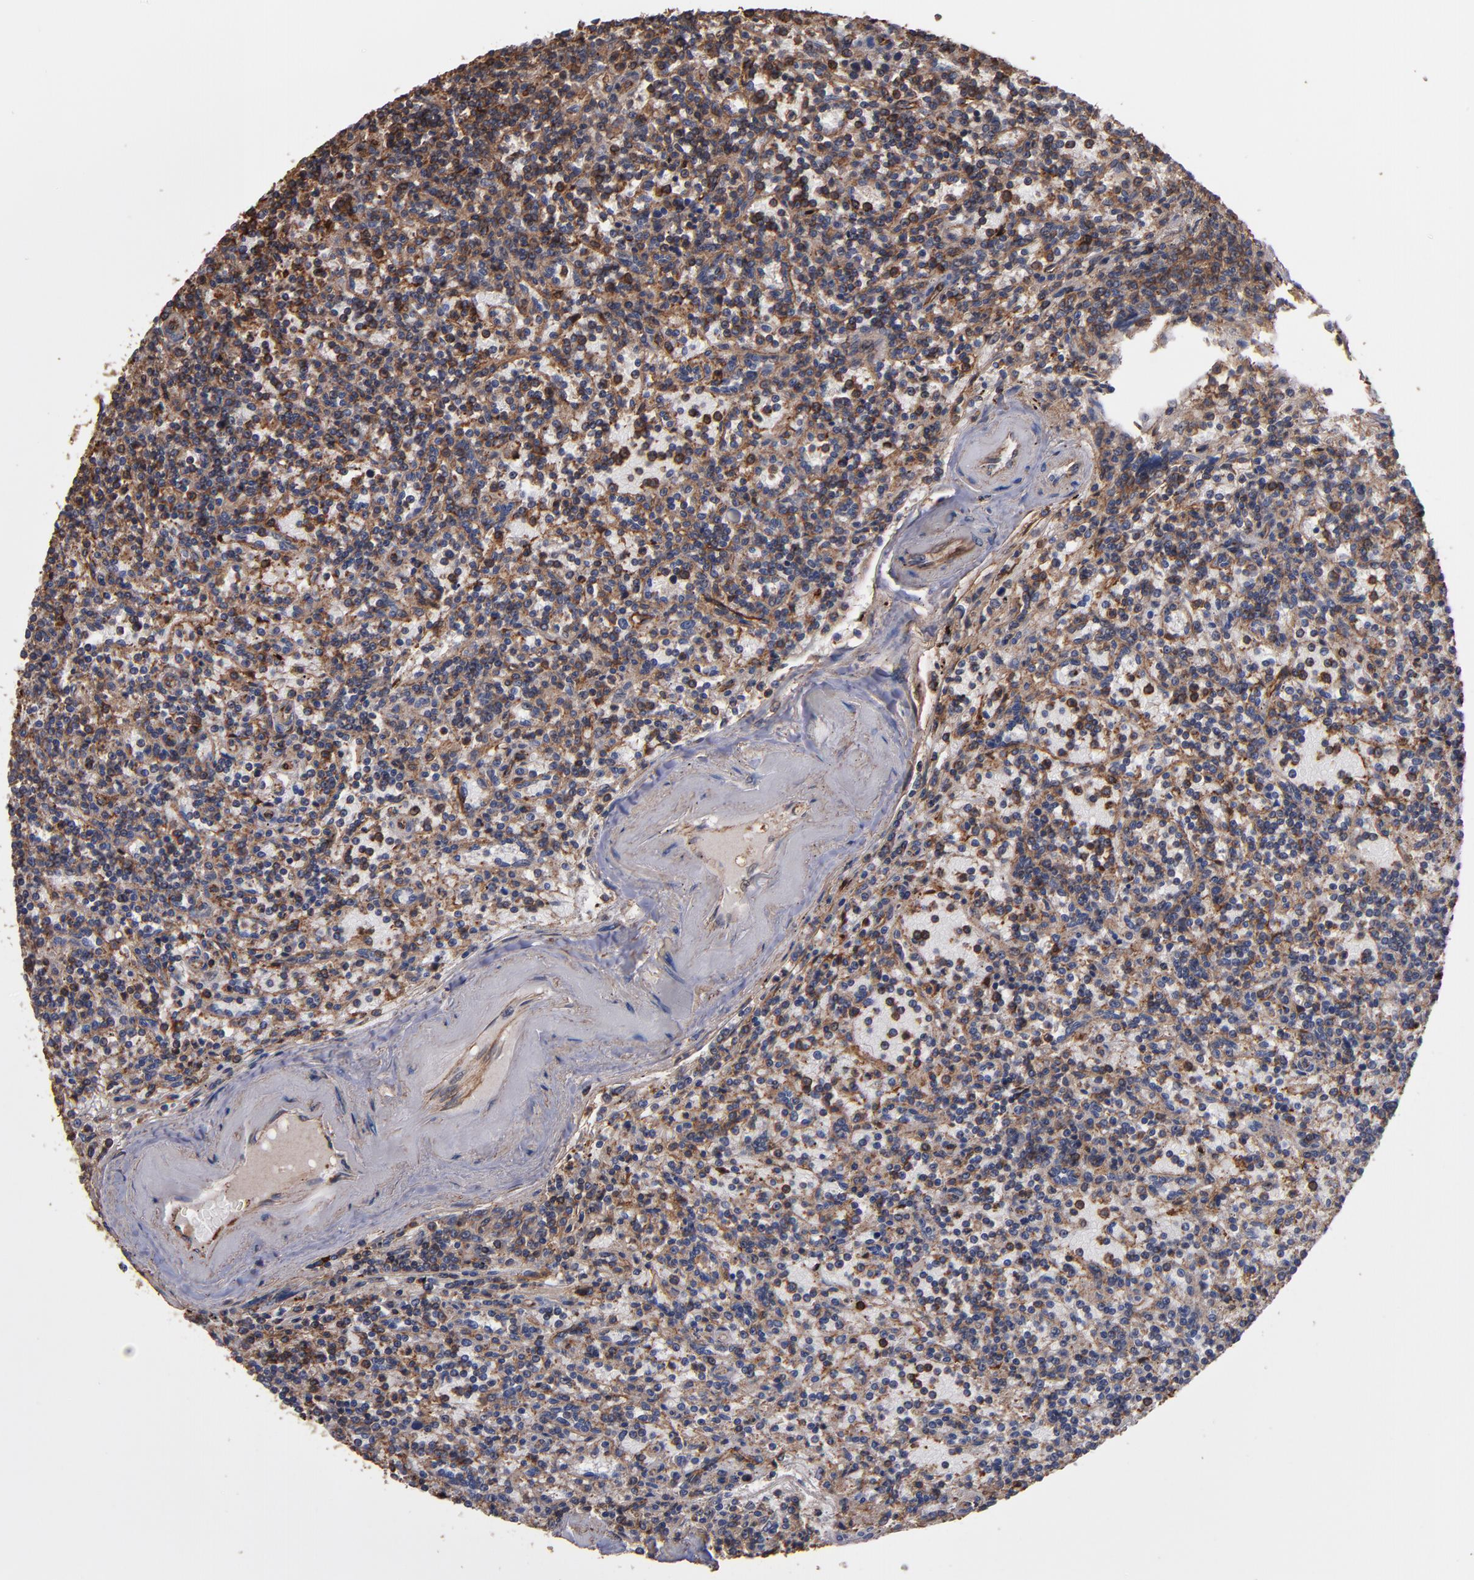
{"staining": {"intensity": "strong", "quantity": "<25%", "location": "cytoplasmic/membranous"}, "tissue": "lymphoma", "cell_type": "Tumor cells", "image_type": "cancer", "snomed": [{"axis": "morphology", "description": "Malignant lymphoma, non-Hodgkin's type, Low grade"}, {"axis": "topography", "description": "Spleen"}], "caption": "Protein positivity by immunohistochemistry exhibits strong cytoplasmic/membranous positivity in approximately <25% of tumor cells in lymphoma.", "gene": "ACTN4", "patient": {"sex": "male", "age": 73}}